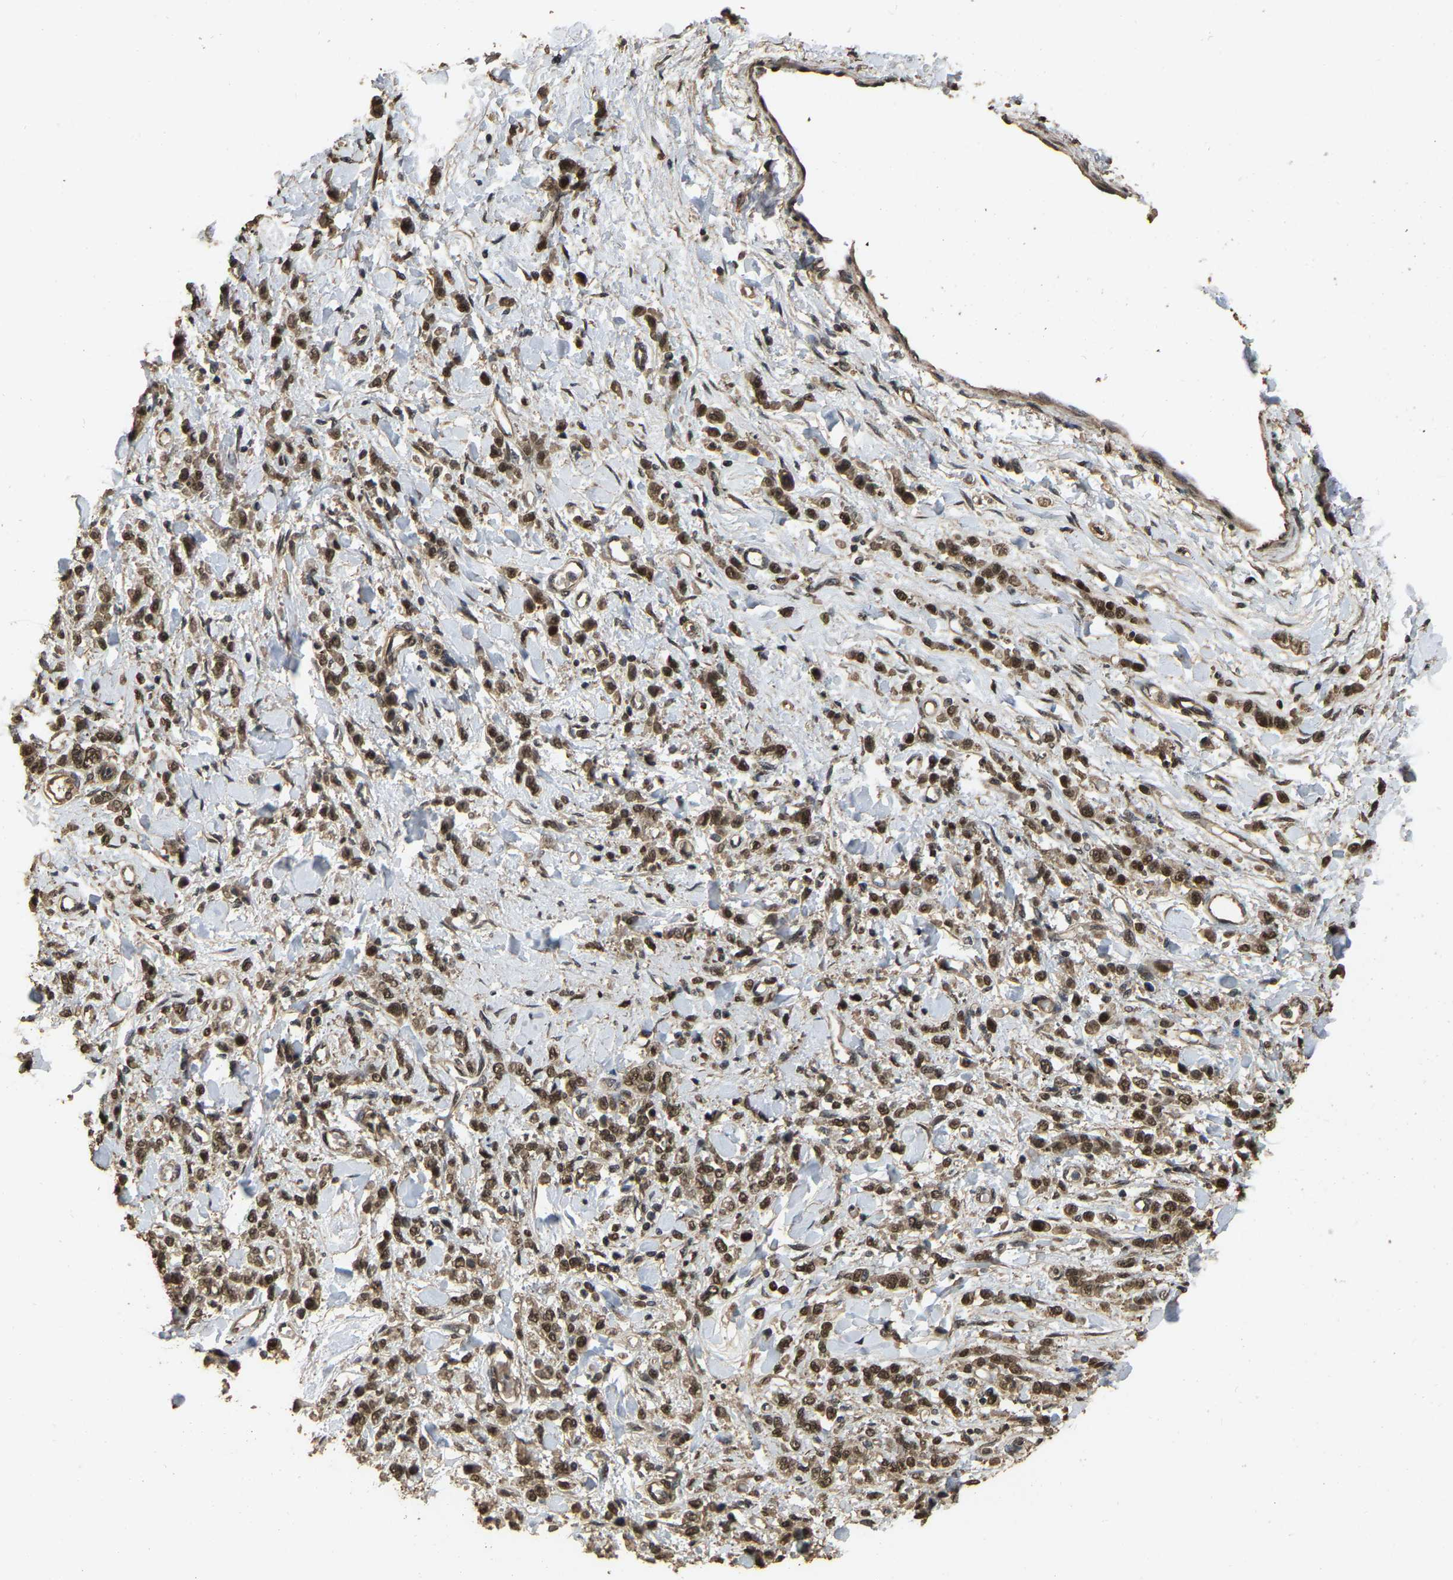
{"staining": {"intensity": "moderate", "quantity": ">75%", "location": "cytoplasmic/membranous,nuclear"}, "tissue": "stomach cancer", "cell_type": "Tumor cells", "image_type": "cancer", "snomed": [{"axis": "morphology", "description": "Normal tissue, NOS"}, {"axis": "morphology", "description": "Adenocarcinoma, NOS"}, {"axis": "topography", "description": "Stomach"}], "caption": "Protein staining exhibits moderate cytoplasmic/membranous and nuclear expression in approximately >75% of tumor cells in stomach cancer. (DAB IHC, brown staining for protein, blue staining for nuclei).", "gene": "ARHGAP23", "patient": {"sex": "male", "age": 82}}